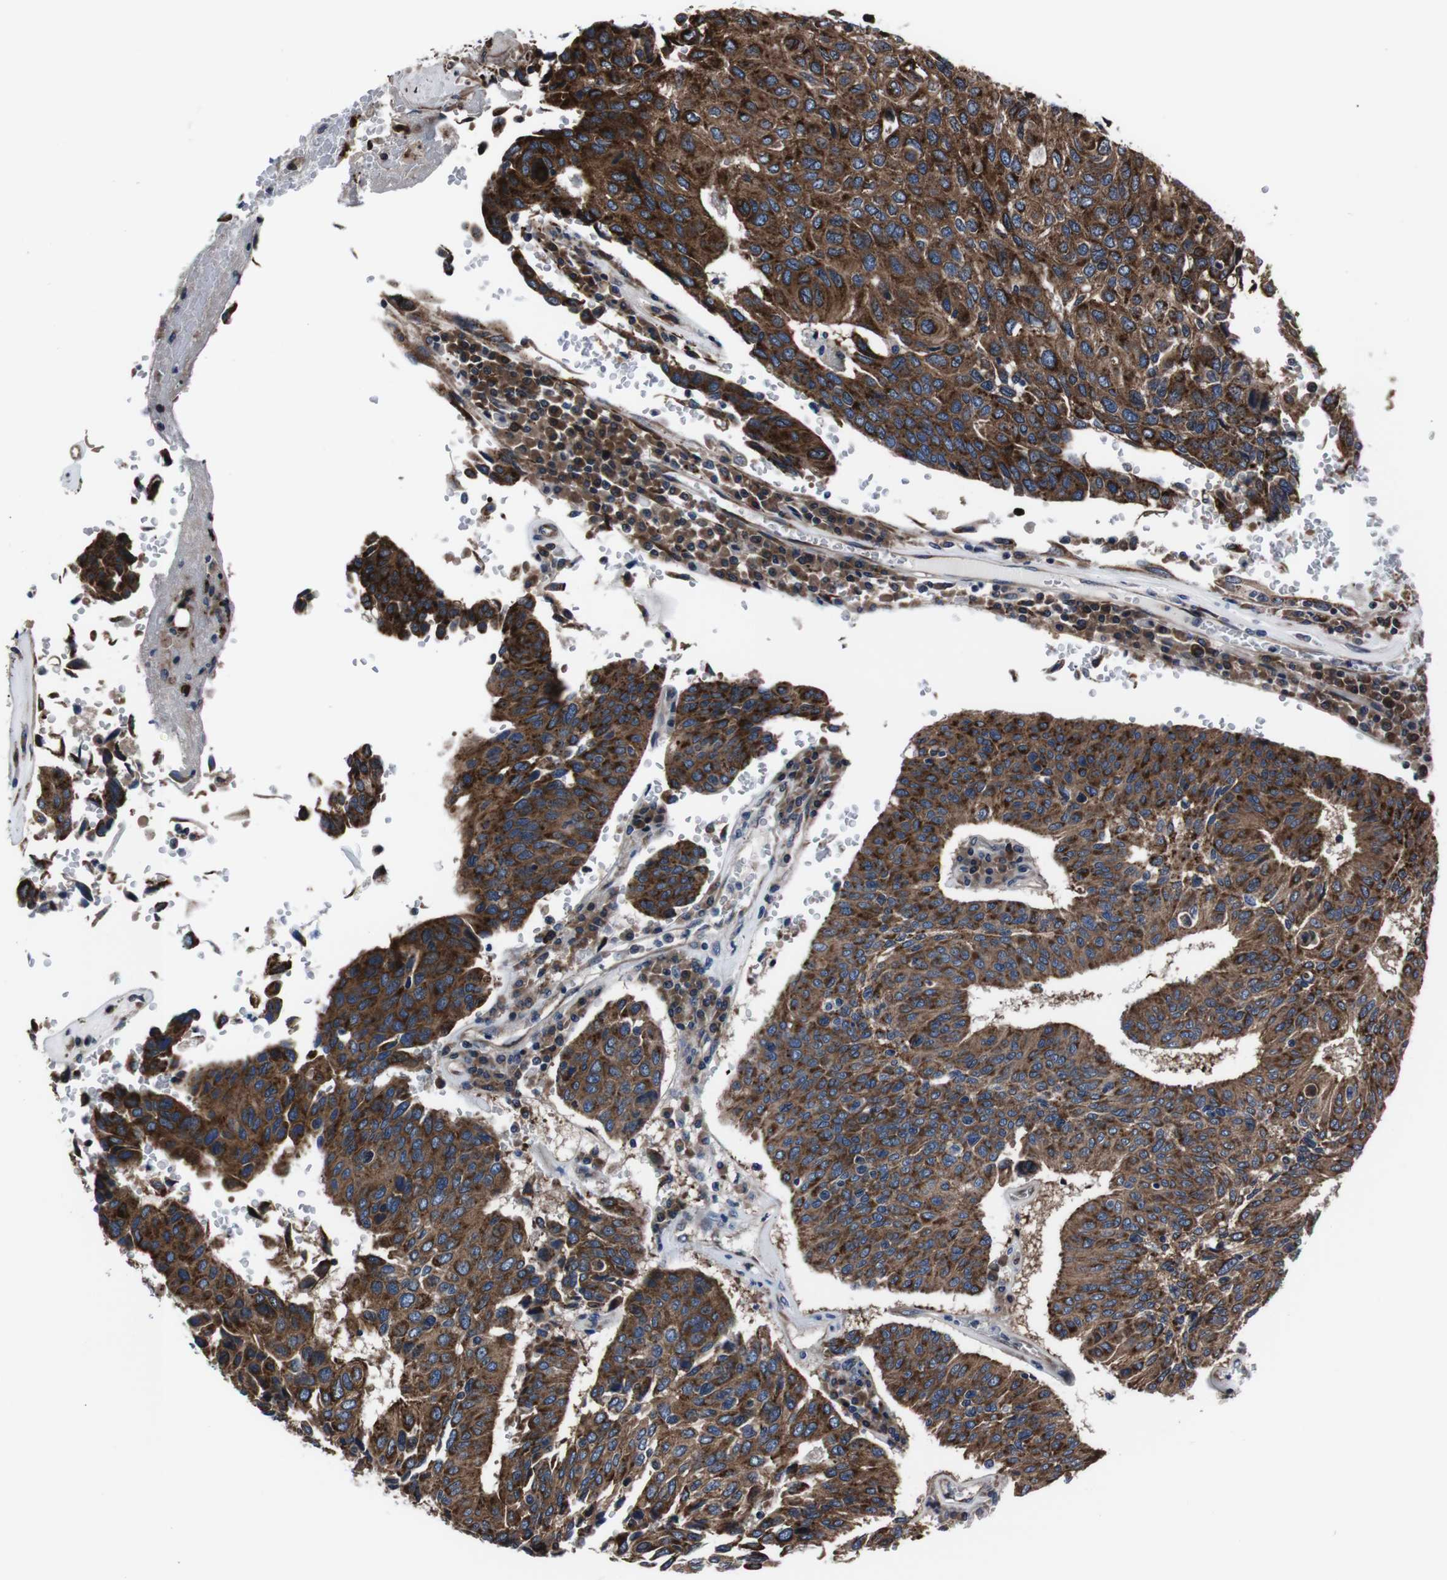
{"staining": {"intensity": "strong", "quantity": ">75%", "location": "cytoplasmic/membranous"}, "tissue": "urothelial cancer", "cell_type": "Tumor cells", "image_type": "cancer", "snomed": [{"axis": "morphology", "description": "Urothelial carcinoma, High grade"}, {"axis": "topography", "description": "Urinary bladder"}], "caption": "Protein expression analysis of urothelial carcinoma (high-grade) exhibits strong cytoplasmic/membranous positivity in approximately >75% of tumor cells.", "gene": "EIF4A2", "patient": {"sex": "male", "age": 66}}